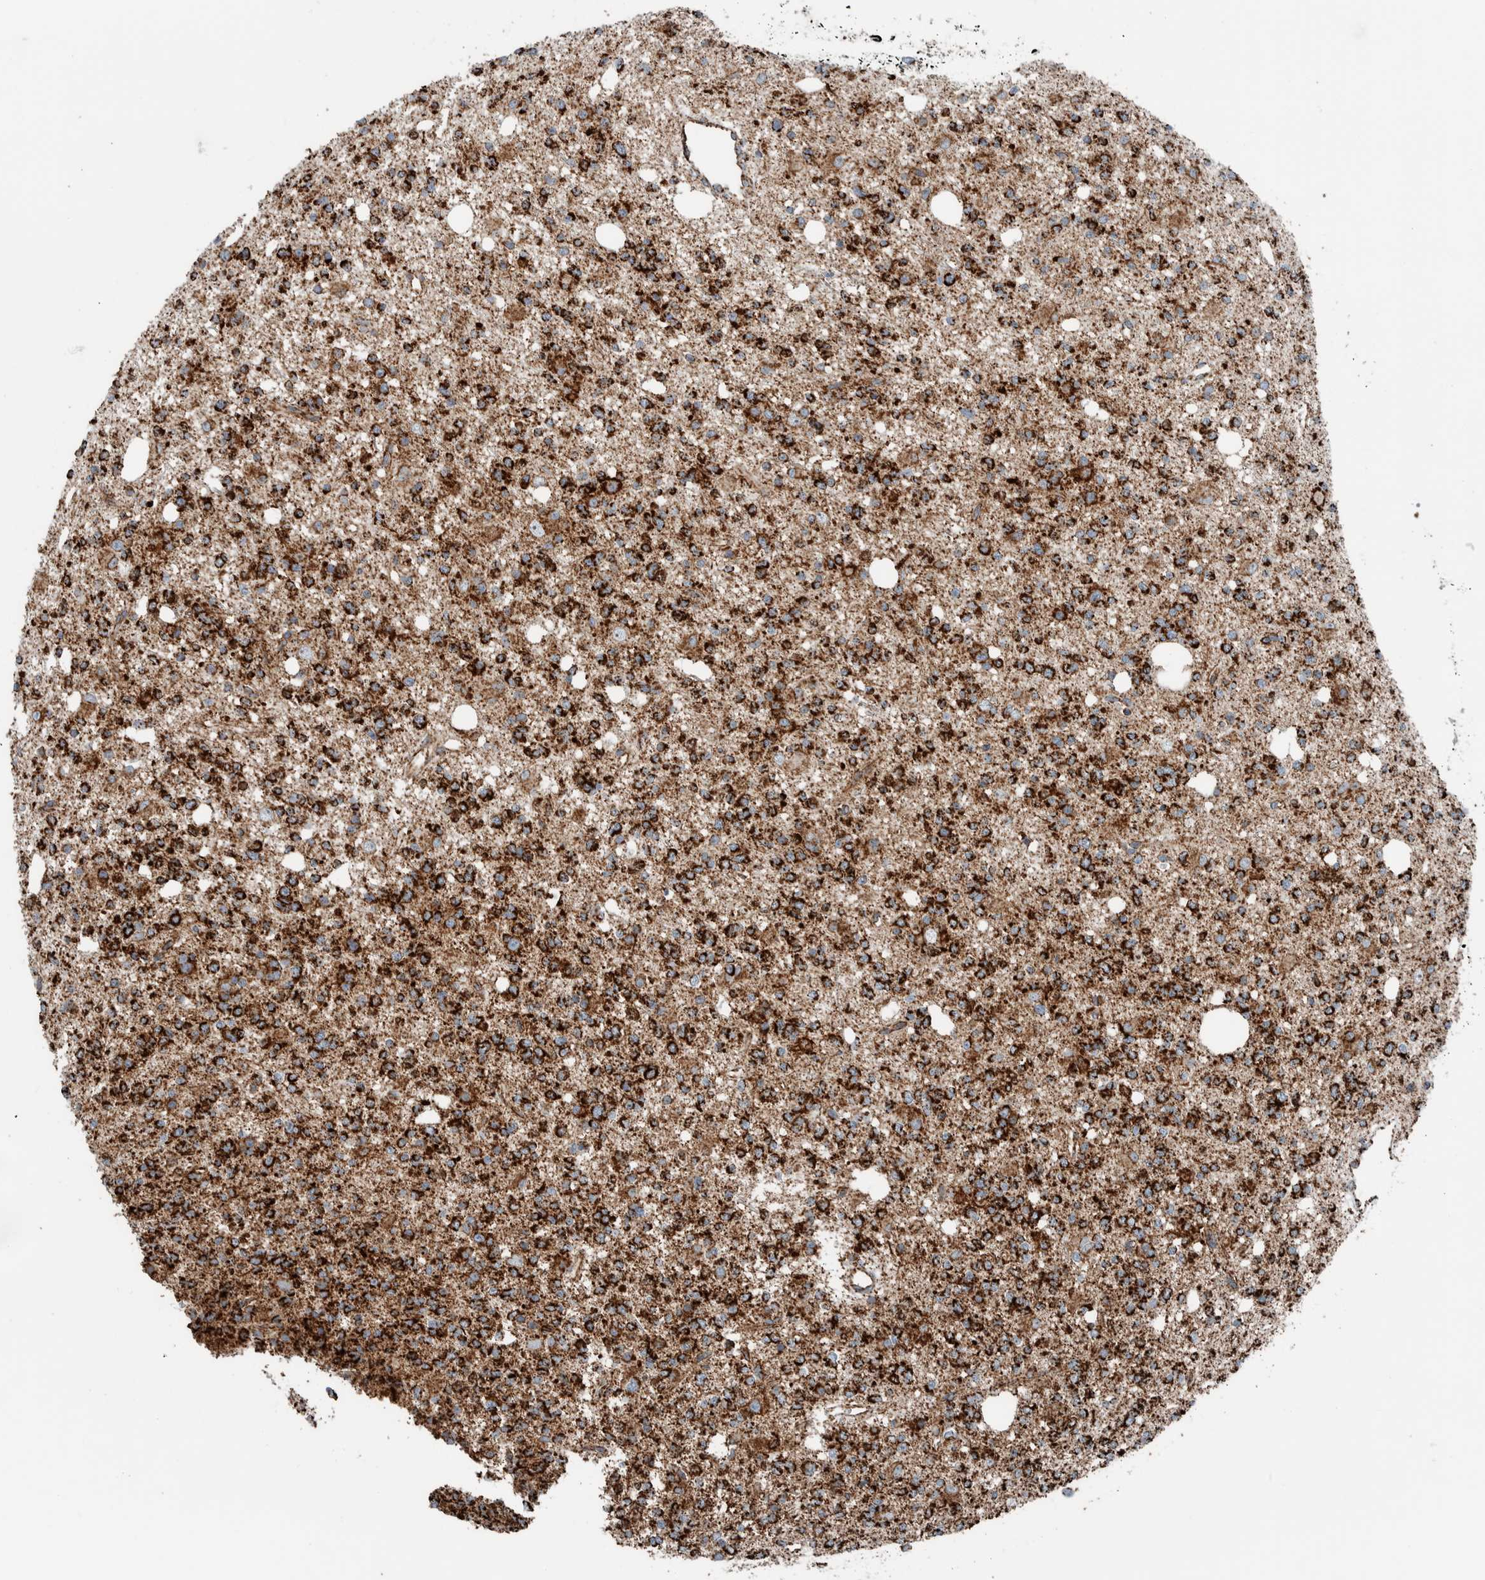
{"staining": {"intensity": "strong", "quantity": ">75%", "location": "cytoplasmic/membranous"}, "tissue": "glioma", "cell_type": "Tumor cells", "image_type": "cancer", "snomed": [{"axis": "morphology", "description": "Glioma, malignant, High grade"}, {"axis": "topography", "description": "Brain"}], "caption": "A photomicrograph of human malignant high-grade glioma stained for a protein displays strong cytoplasmic/membranous brown staining in tumor cells. The staining is performed using DAB brown chromogen to label protein expression. The nuclei are counter-stained blue using hematoxylin.", "gene": "CNTROB", "patient": {"sex": "female", "age": 62}}